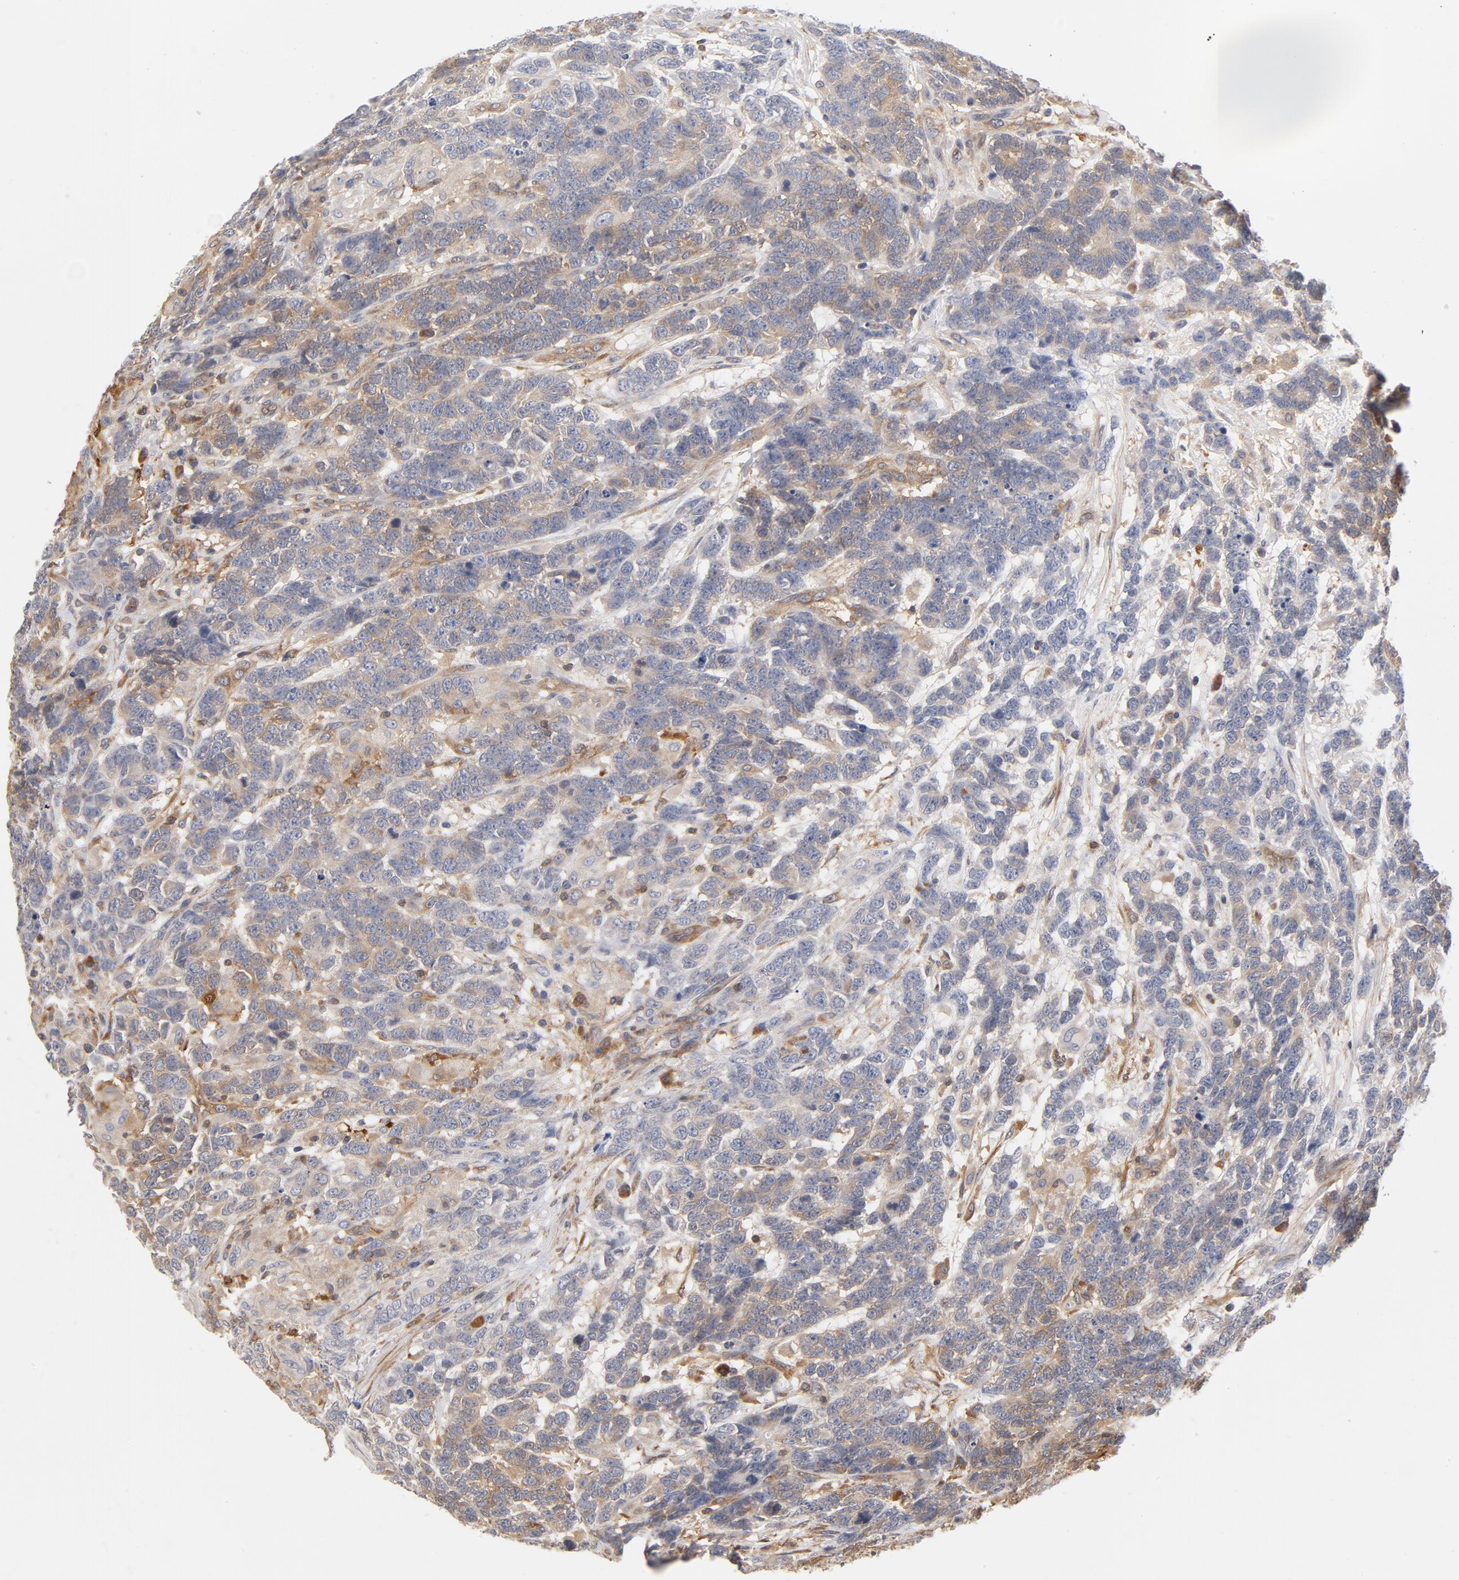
{"staining": {"intensity": "weak", "quantity": "<25%", "location": "cytoplasmic/membranous"}, "tissue": "testis cancer", "cell_type": "Tumor cells", "image_type": "cancer", "snomed": [{"axis": "morphology", "description": "Carcinoma, Embryonal, NOS"}, {"axis": "topography", "description": "Testis"}], "caption": "Immunohistochemical staining of embryonal carcinoma (testis) demonstrates no significant staining in tumor cells.", "gene": "ASMTL", "patient": {"sex": "male", "age": 26}}